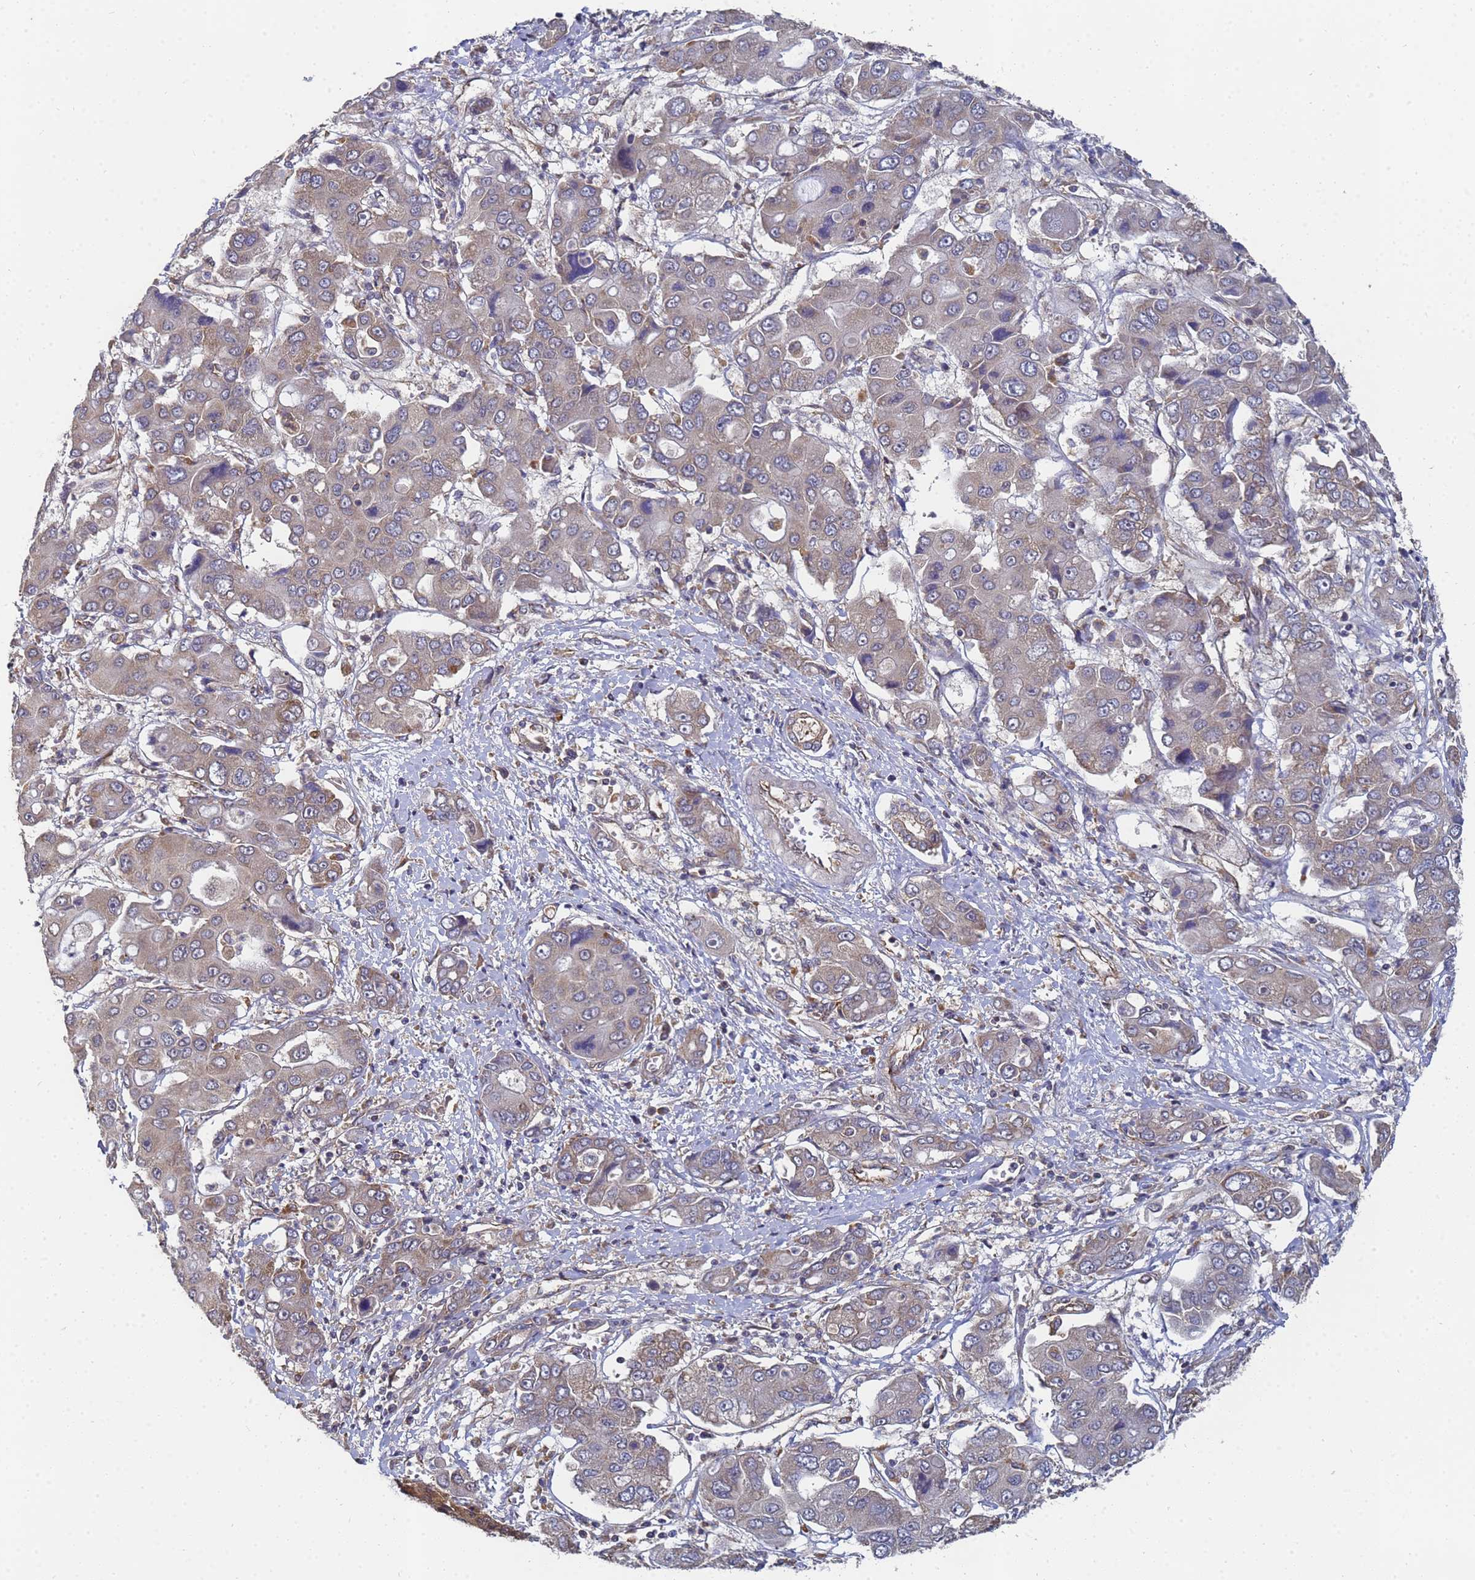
{"staining": {"intensity": "moderate", "quantity": "<25%", "location": "cytoplasmic/membranous"}, "tissue": "liver cancer", "cell_type": "Tumor cells", "image_type": "cancer", "snomed": [{"axis": "morphology", "description": "Cholangiocarcinoma"}, {"axis": "topography", "description": "Liver"}], "caption": "Liver cancer was stained to show a protein in brown. There is low levels of moderate cytoplasmic/membranous positivity in about <25% of tumor cells.", "gene": "ALS2CL", "patient": {"sex": "male", "age": 67}}